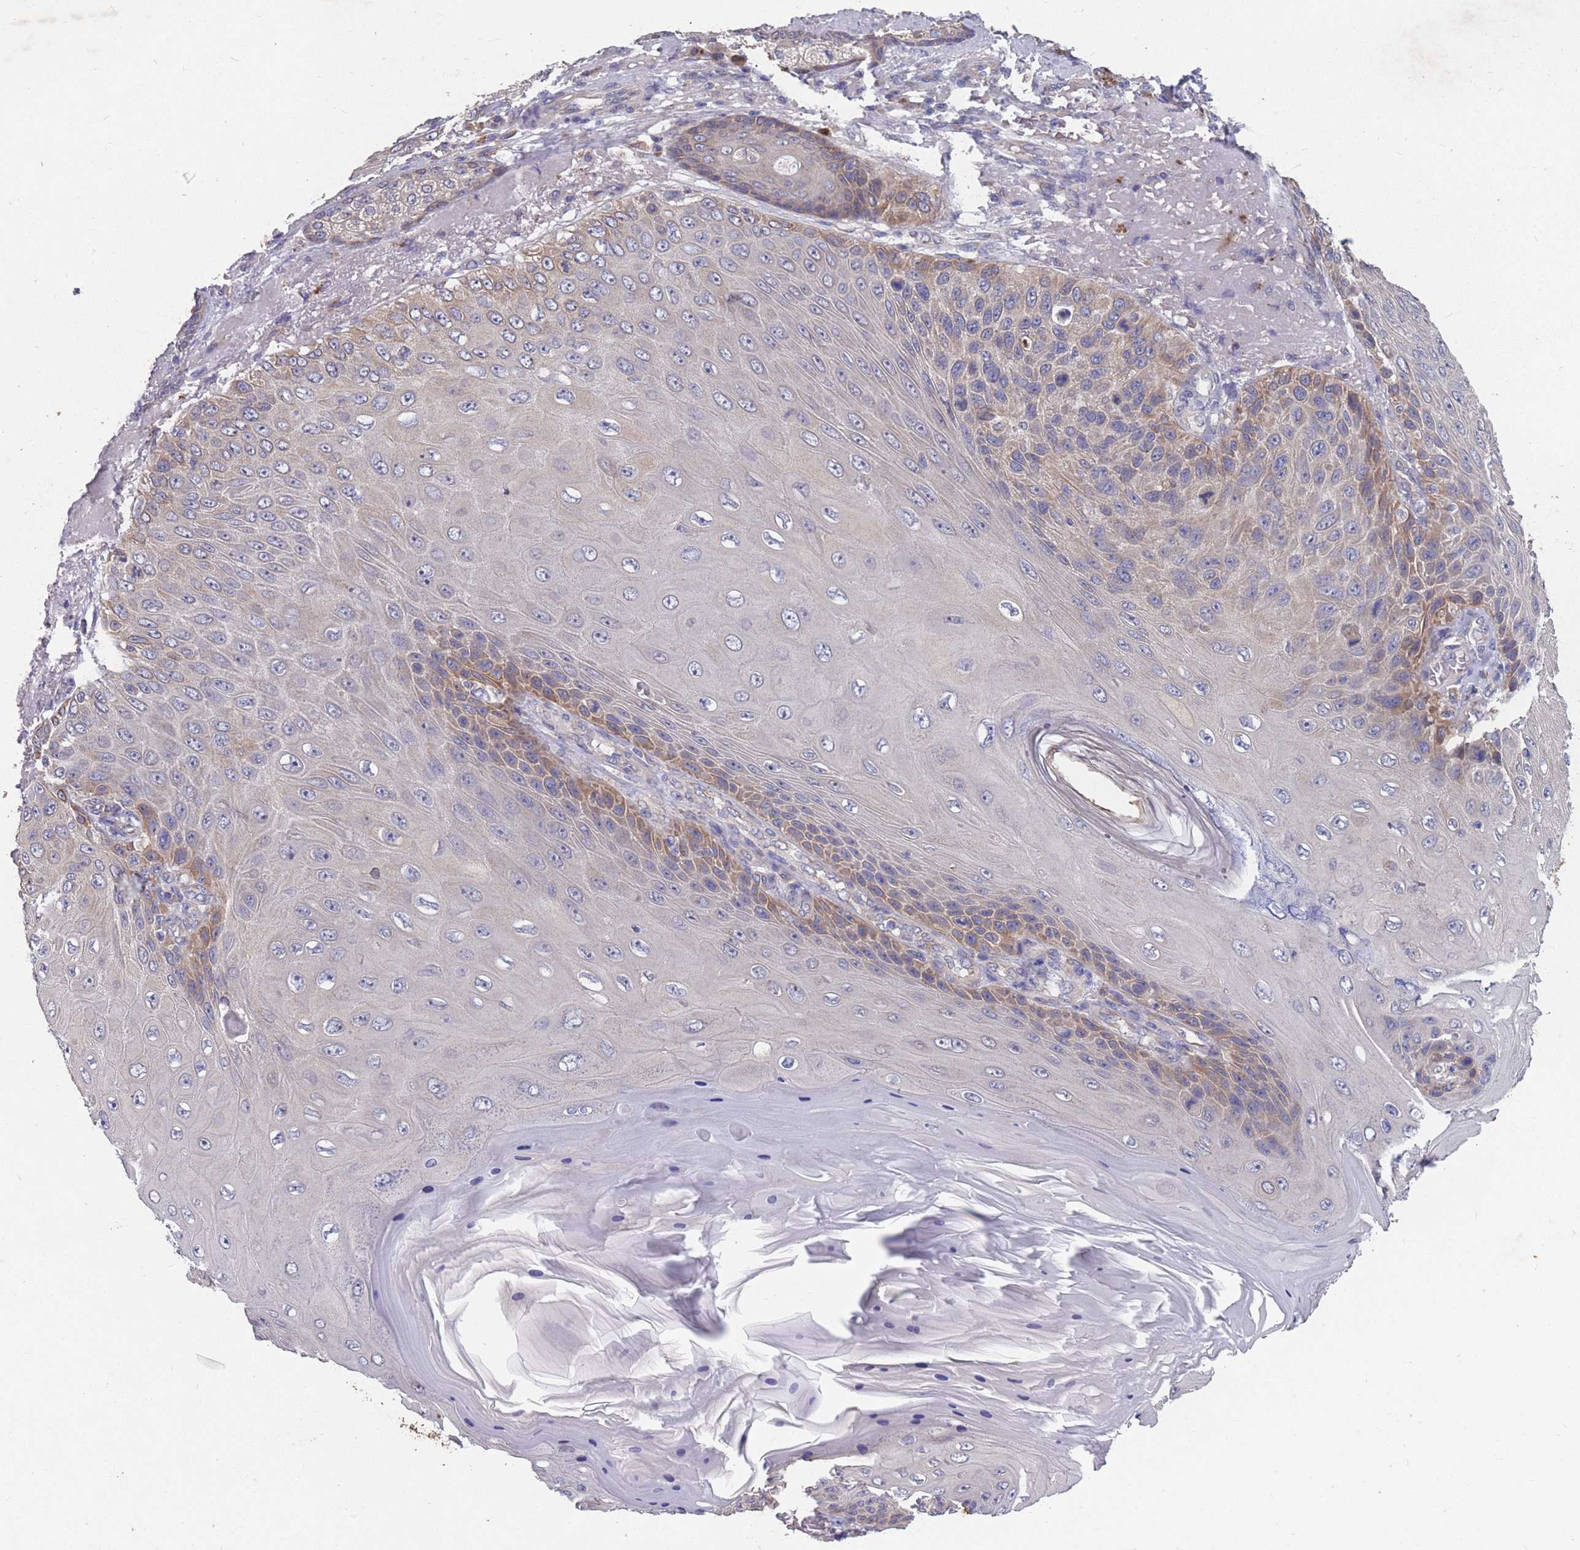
{"staining": {"intensity": "moderate", "quantity": "<25%", "location": "cytoplasmic/membranous"}, "tissue": "skin cancer", "cell_type": "Tumor cells", "image_type": "cancer", "snomed": [{"axis": "morphology", "description": "Squamous cell carcinoma, NOS"}, {"axis": "topography", "description": "Skin"}], "caption": "This micrograph reveals immunohistochemistry (IHC) staining of human squamous cell carcinoma (skin), with low moderate cytoplasmic/membranous positivity in about <25% of tumor cells.", "gene": "STIM2", "patient": {"sex": "female", "age": 88}}